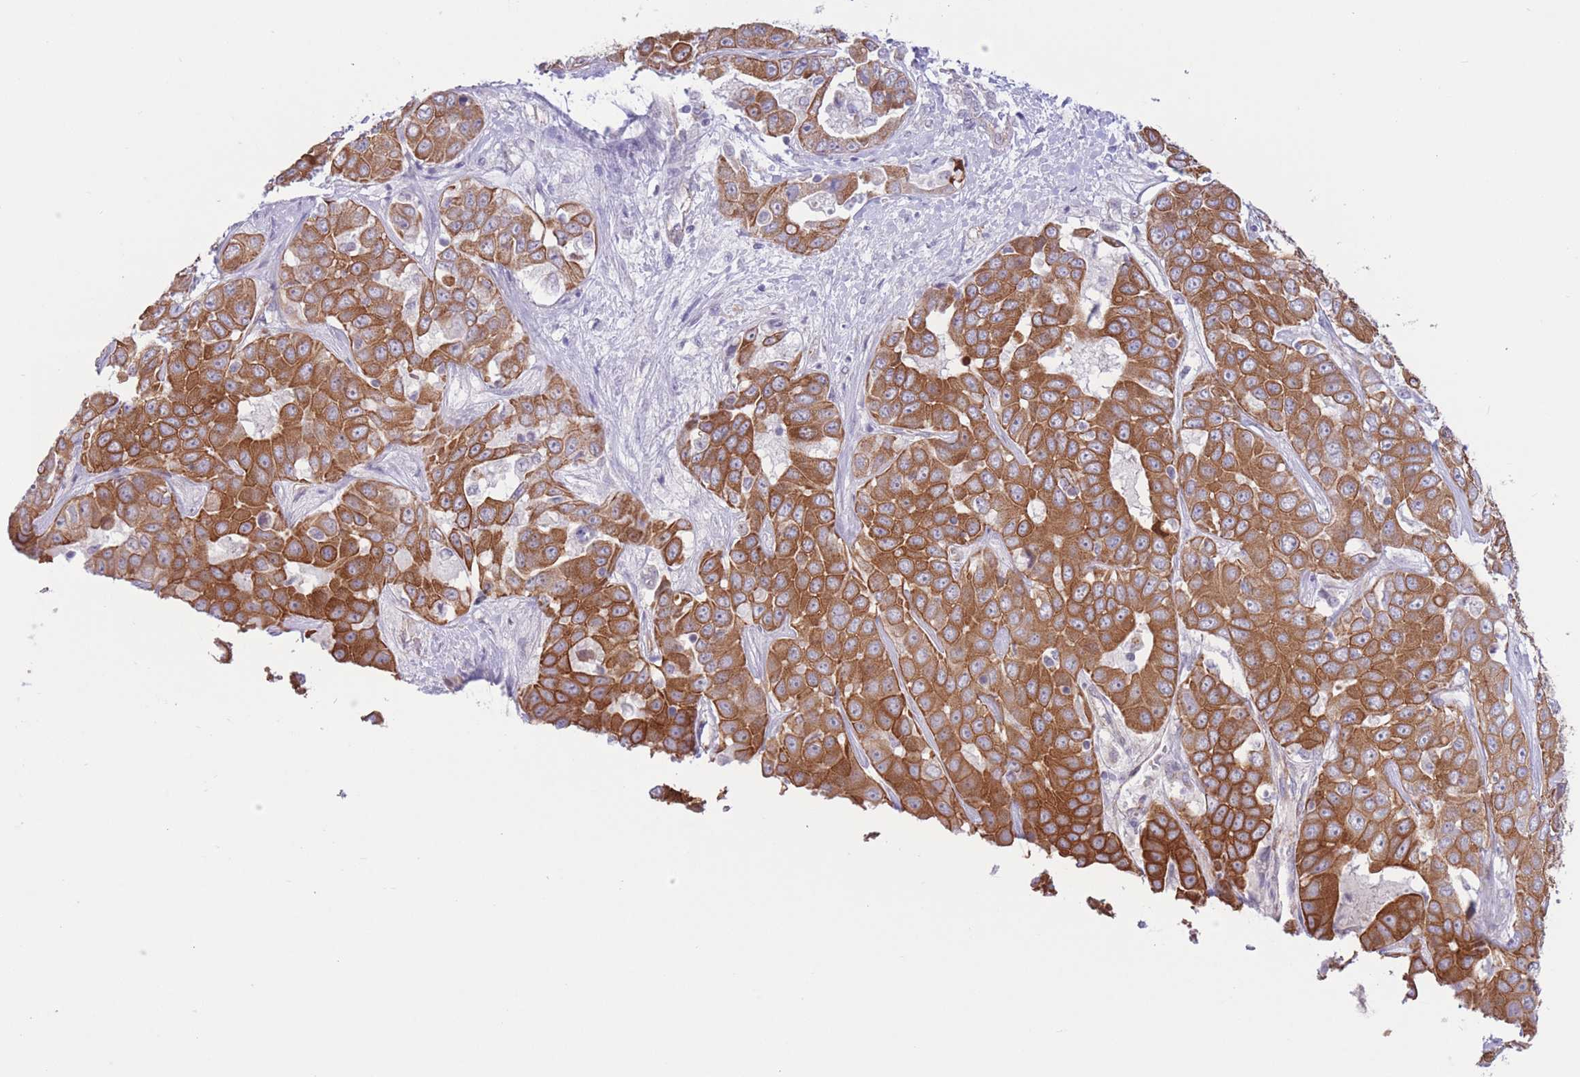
{"staining": {"intensity": "strong", "quantity": ">75%", "location": "cytoplasmic/membranous"}, "tissue": "liver cancer", "cell_type": "Tumor cells", "image_type": "cancer", "snomed": [{"axis": "morphology", "description": "Cholangiocarcinoma"}, {"axis": "topography", "description": "Liver"}], "caption": "Brown immunohistochemical staining in human liver cholangiocarcinoma demonstrates strong cytoplasmic/membranous expression in about >75% of tumor cells. (IHC, brightfield microscopy, high magnification).", "gene": "MRPS31", "patient": {"sex": "female", "age": 52}}